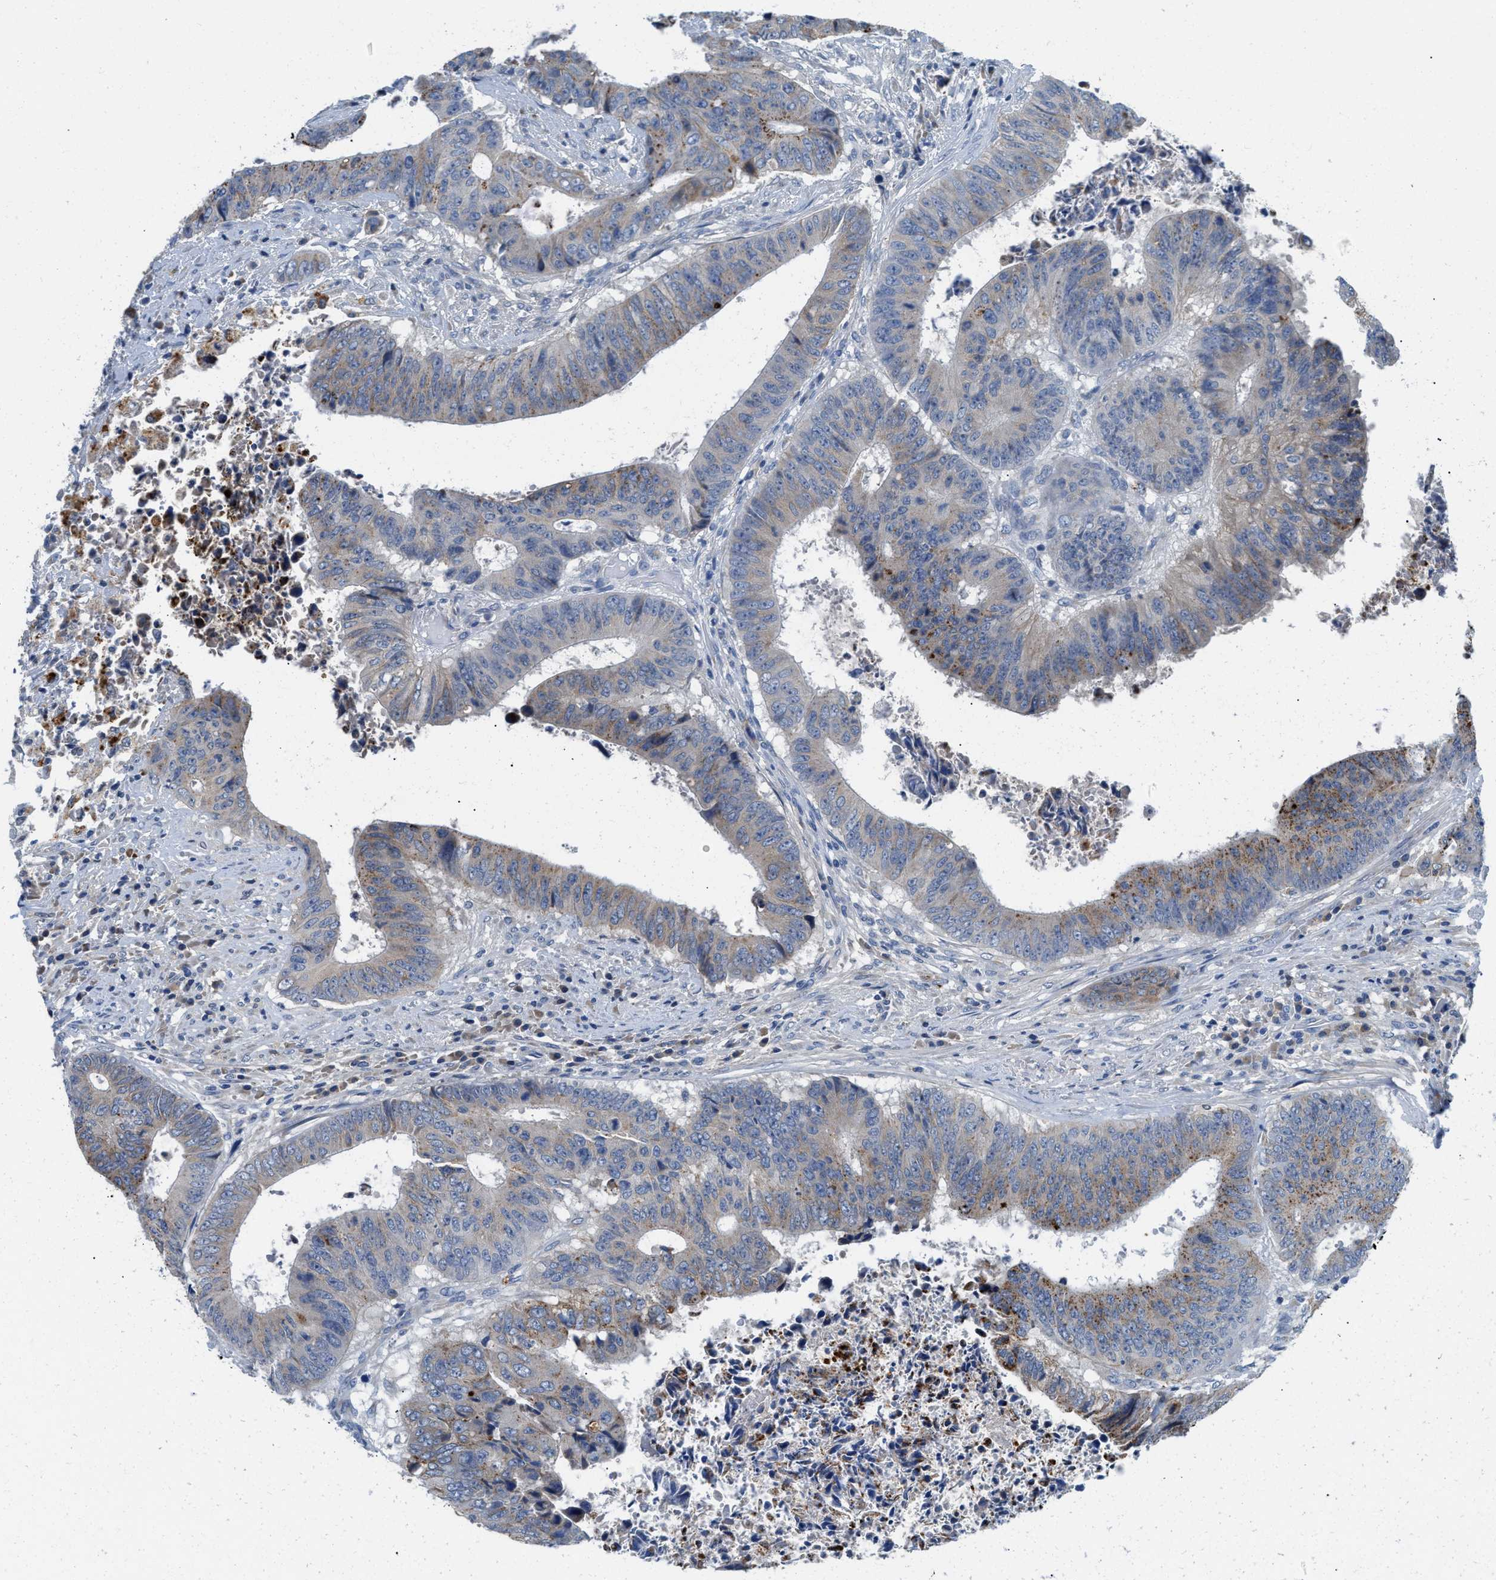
{"staining": {"intensity": "strong", "quantity": "<25%", "location": "cytoplasmic/membranous"}, "tissue": "colorectal cancer", "cell_type": "Tumor cells", "image_type": "cancer", "snomed": [{"axis": "morphology", "description": "Adenocarcinoma, NOS"}, {"axis": "topography", "description": "Rectum"}], "caption": "An IHC micrograph of neoplastic tissue is shown. Protein staining in brown shows strong cytoplasmic/membranous positivity in colorectal adenocarcinoma within tumor cells.", "gene": "TSPAN3", "patient": {"sex": "male", "age": 72}}